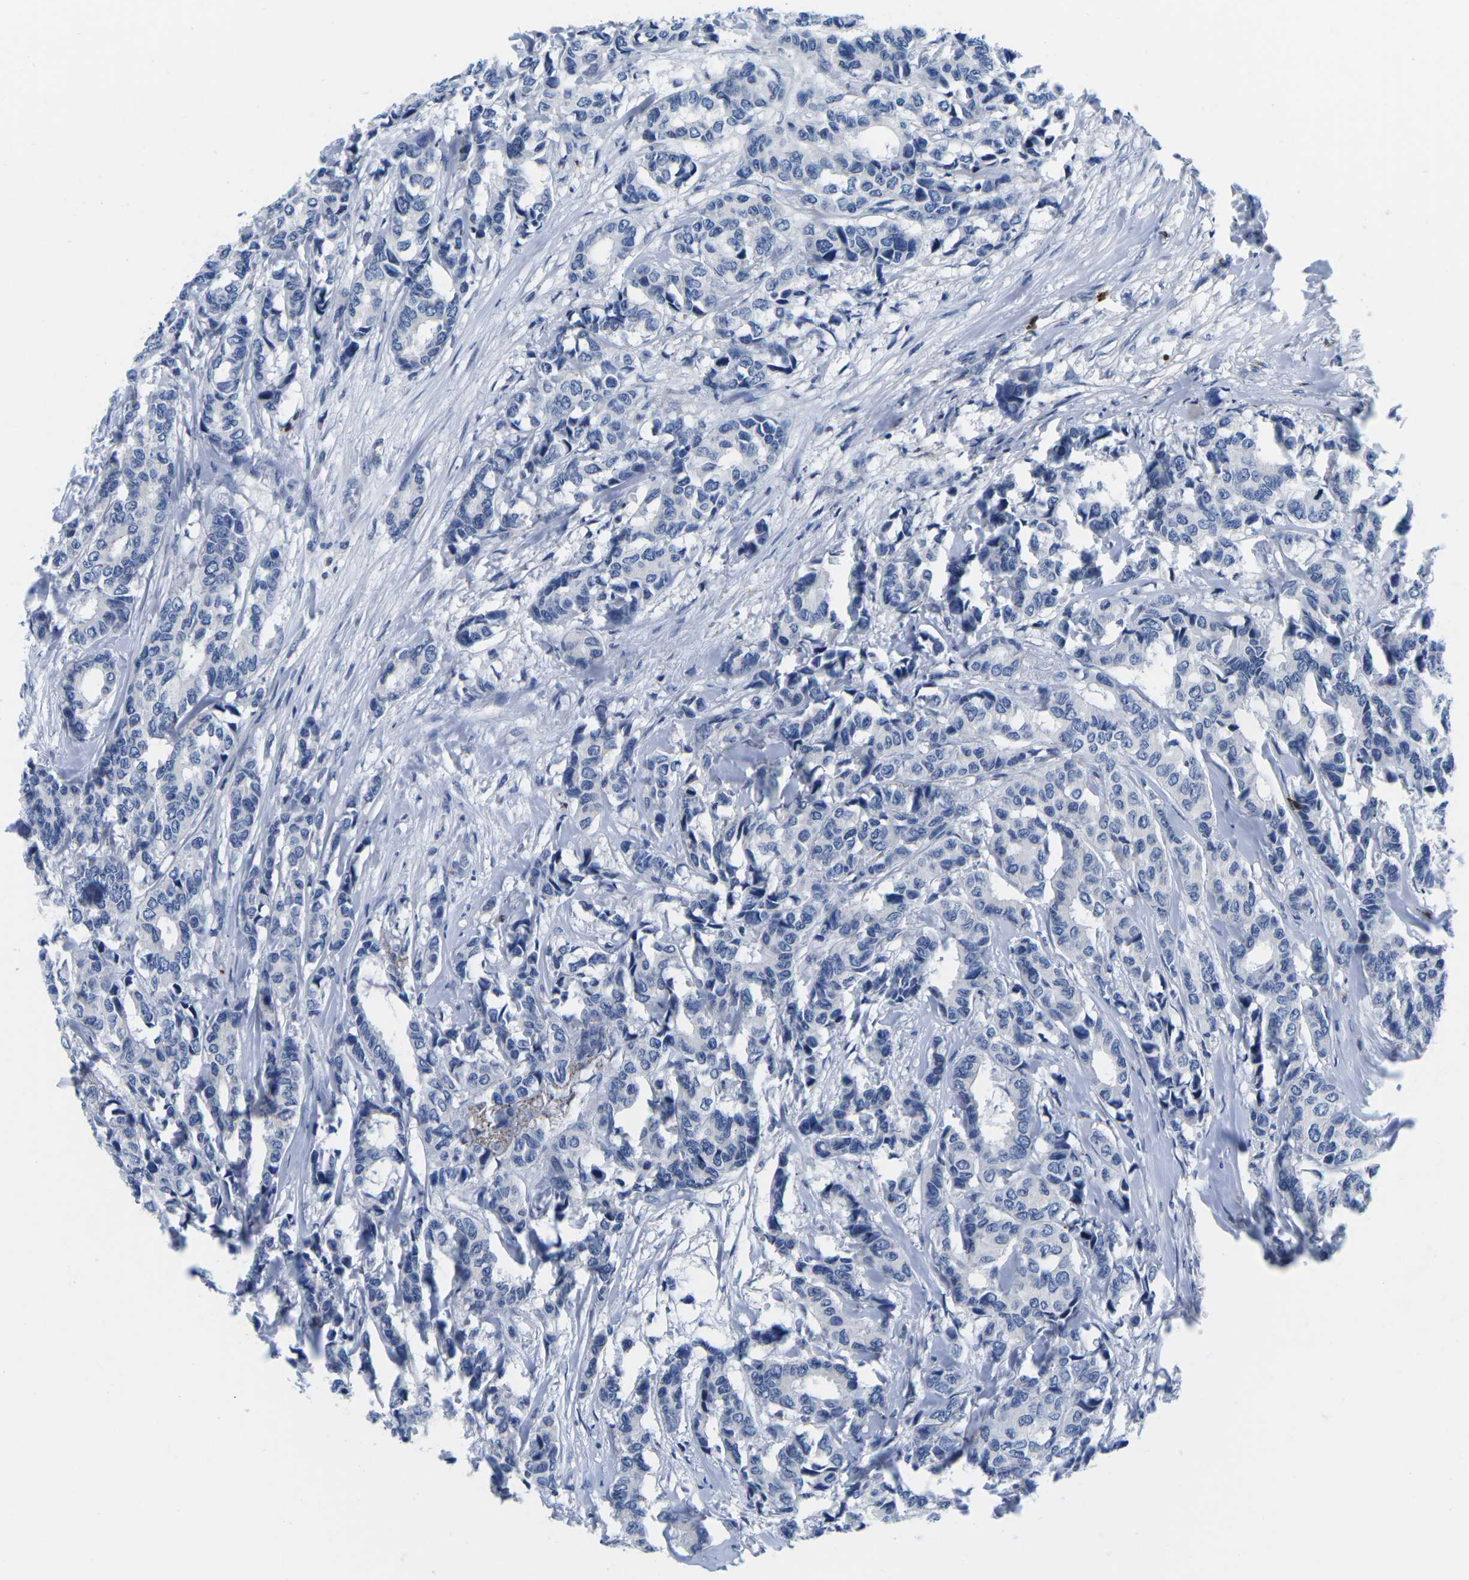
{"staining": {"intensity": "negative", "quantity": "none", "location": "none"}, "tissue": "breast cancer", "cell_type": "Tumor cells", "image_type": "cancer", "snomed": [{"axis": "morphology", "description": "Duct carcinoma"}, {"axis": "topography", "description": "Breast"}], "caption": "DAB (3,3'-diaminobenzidine) immunohistochemical staining of breast cancer shows no significant positivity in tumor cells.", "gene": "CTSW", "patient": {"sex": "female", "age": 87}}